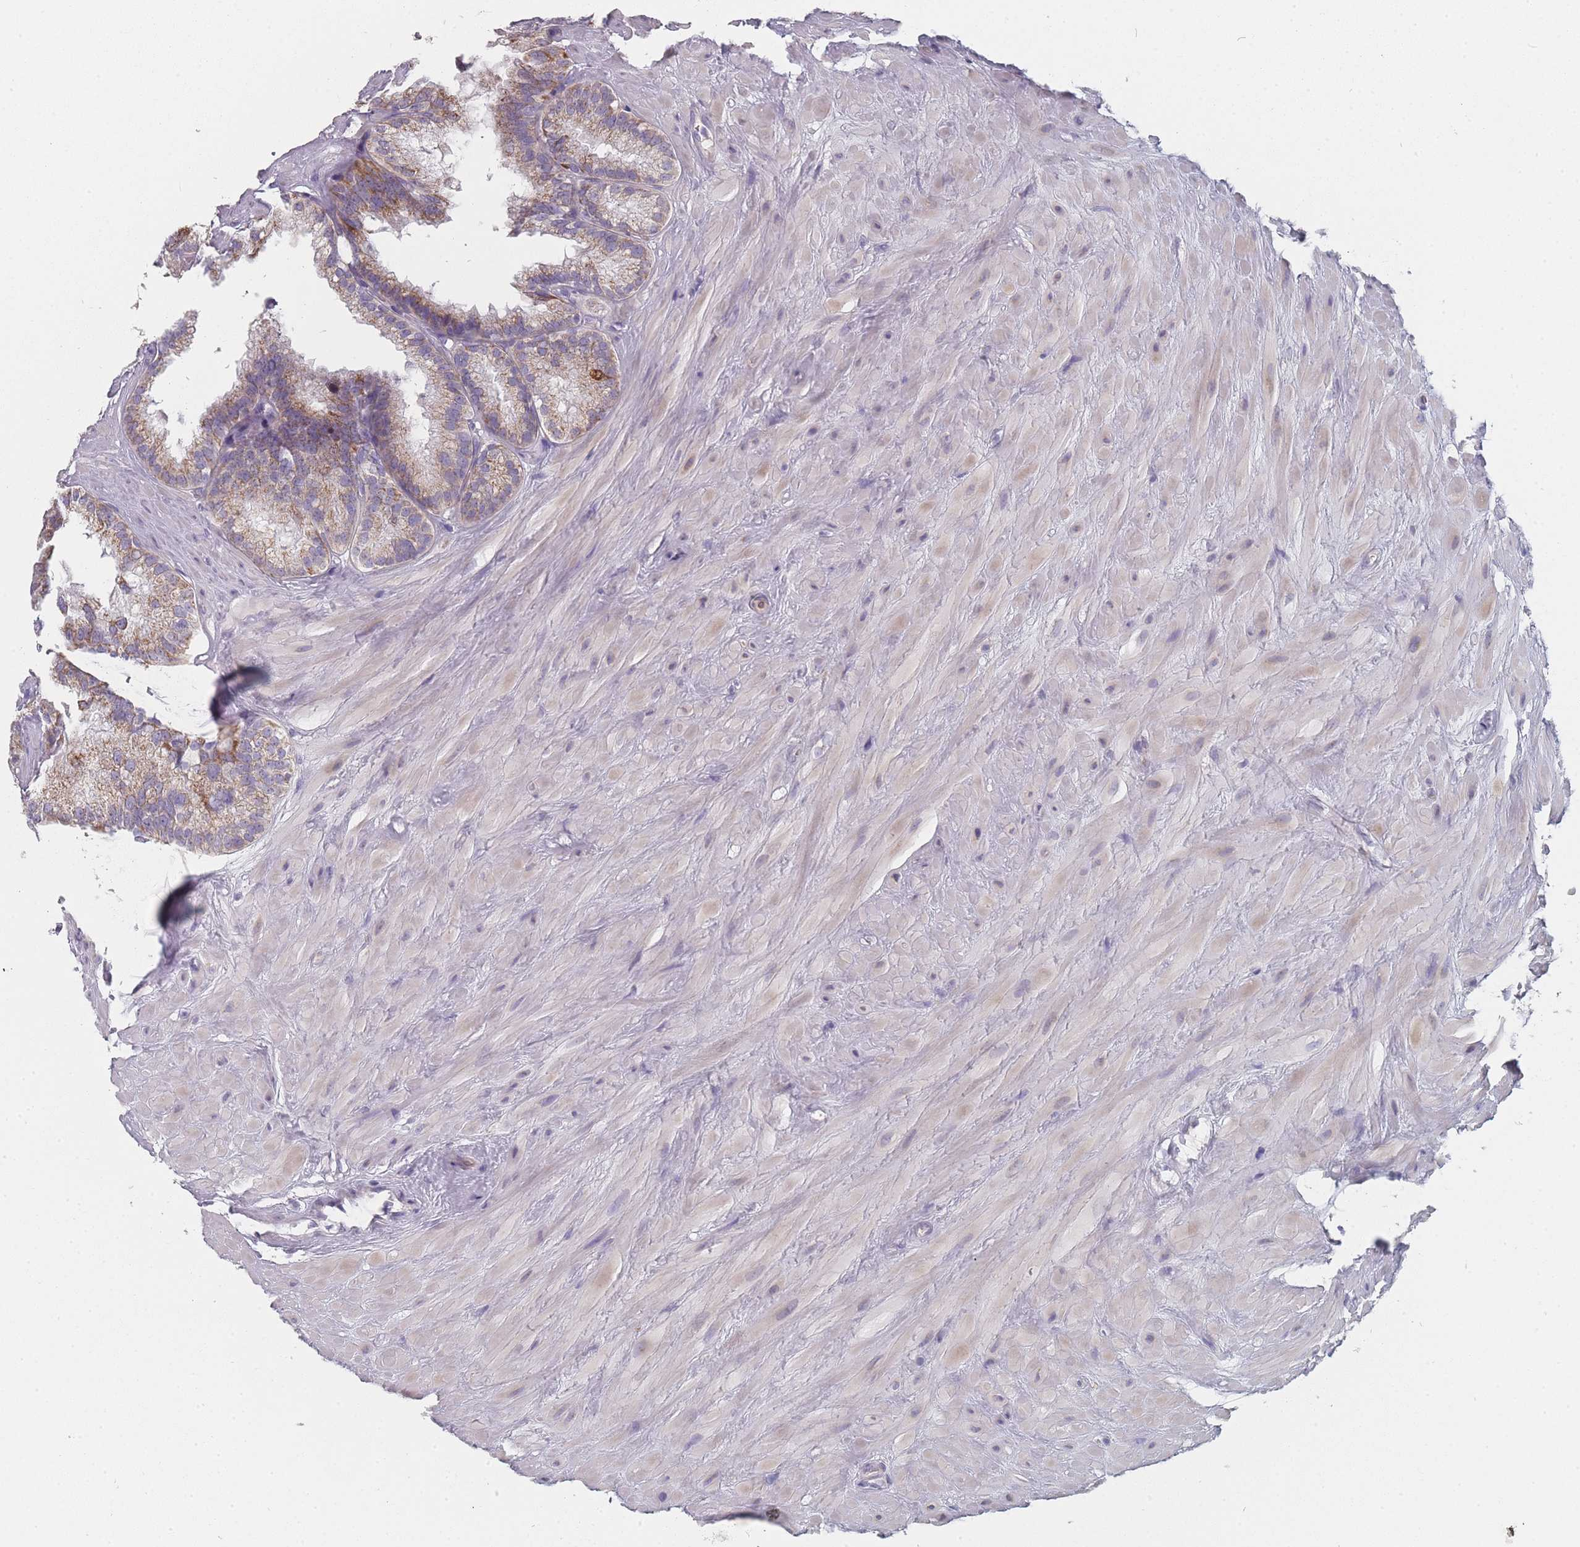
{"staining": {"intensity": "moderate", "quantity": "25%-75%", "location": "cytoplasmic/membranous"}, "tissue": "seminal vesicle", "cell_type": "Glandular cells", "image_type": "normal", "snomed": [{"axis": "morphology", "description": "Normal tissue, NOS"}, {"axis": "topography", "description": "Seminal veicle"}], "caption": "Immunohistochemical staining of benign human seminal vesicle exhibits moderate cytoplasmic/membranous protein expression in about 25%-75% of glandular cells. Immunohistochemistry stains the protein in brown and the nuclei are stained blue.", "gene": "SLC35E4", "patient": {"sex": "male", "age": 80}}